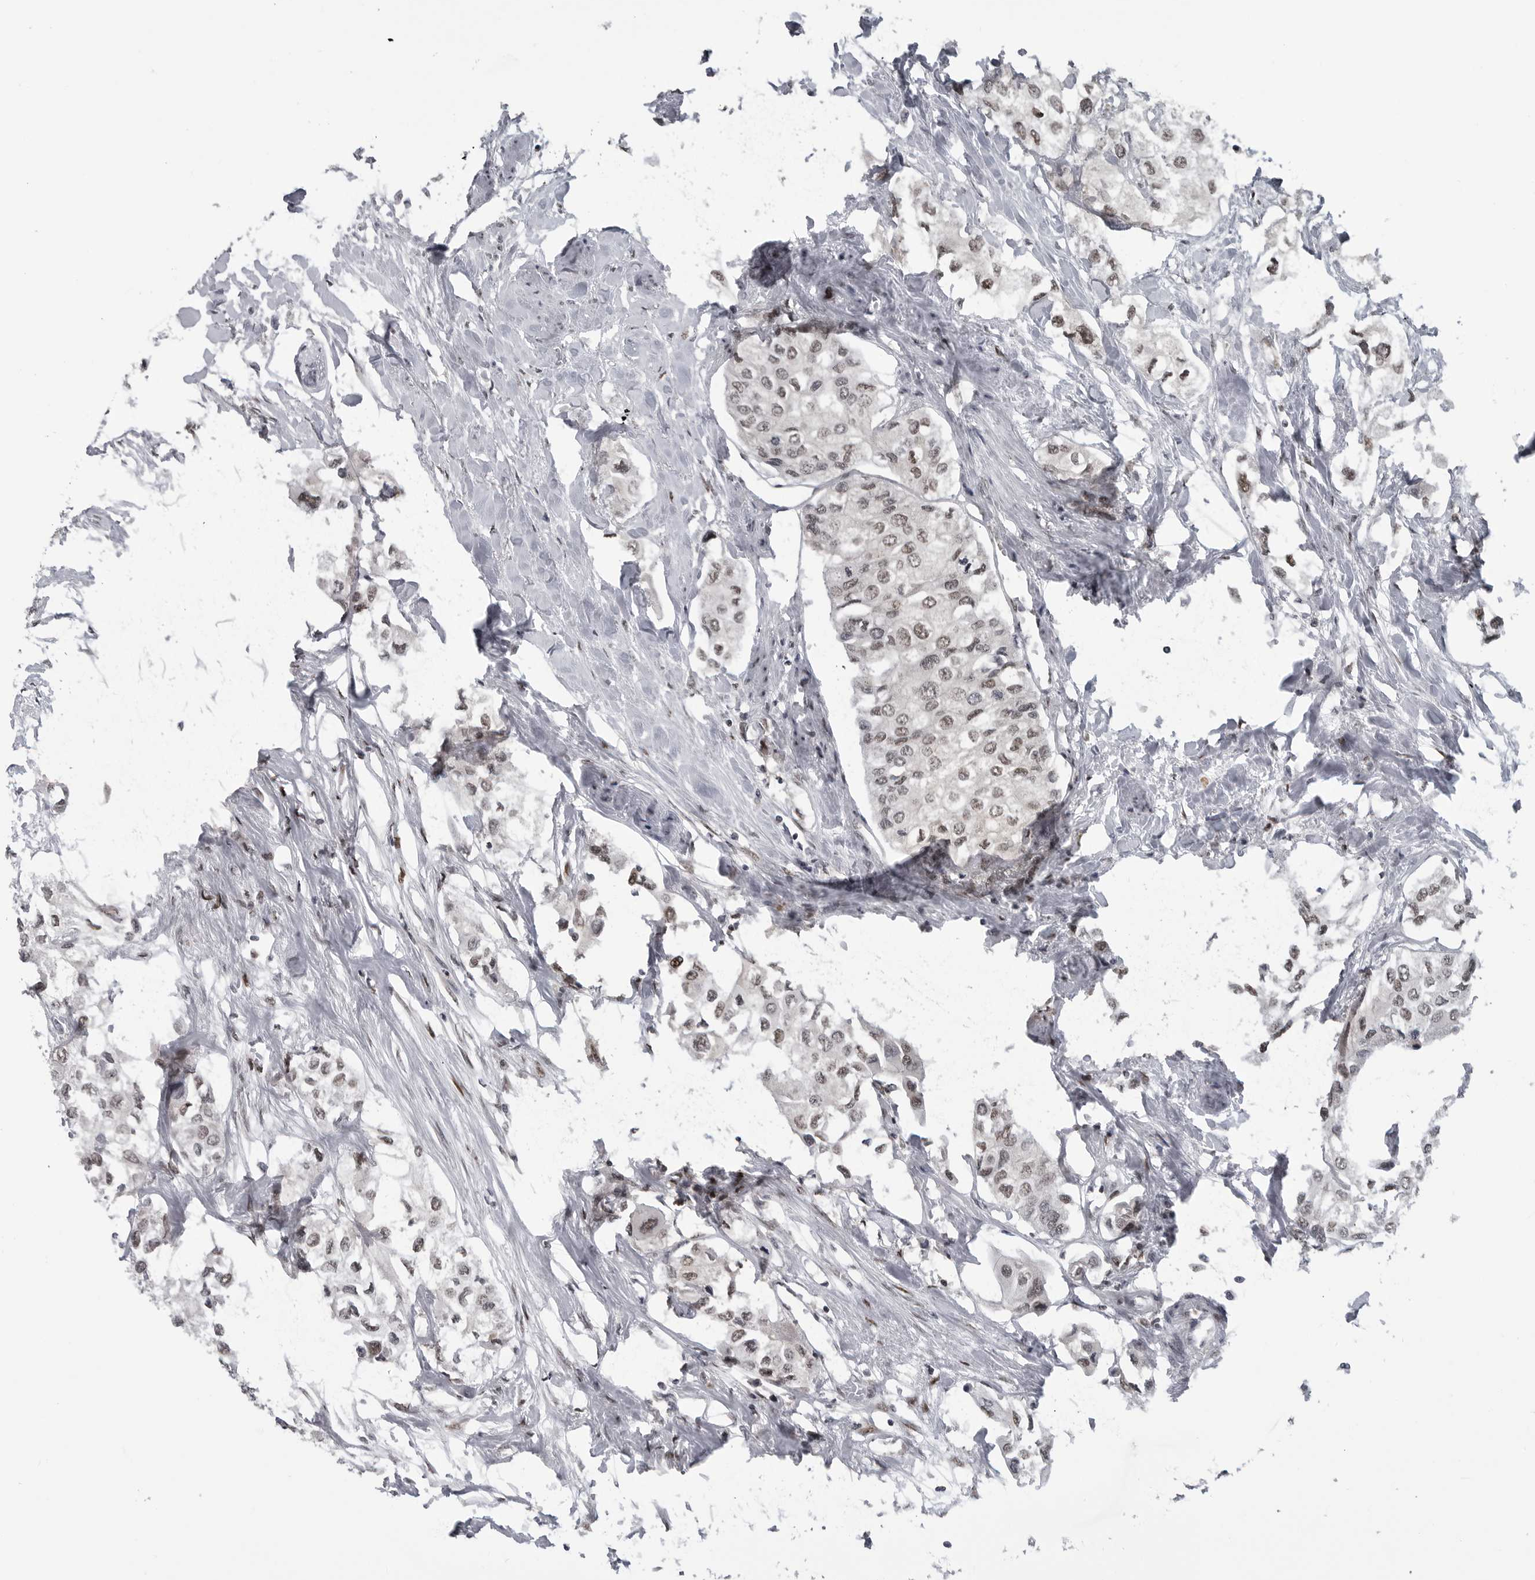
{"staining": {"intensity": "weak", "quantity": ">75%", "location": "nuclear"}, "tissue": "urothelial cancer", "cell_type": "Tumor cells", "image_type": "cancer", "snomed": [{"axis": "morphology", "description": "Urothelial carcinoma, High grade"}, {"axis": "topography", "description": "Urinary bladder"}], "caption": "High-grade urothelial carcinoma stained with IHC exhibits weak nuclear positivity in about >75% of tumor cells.", "gene": "C8orf58", "patient": {"sex": "male", "age": 64}}